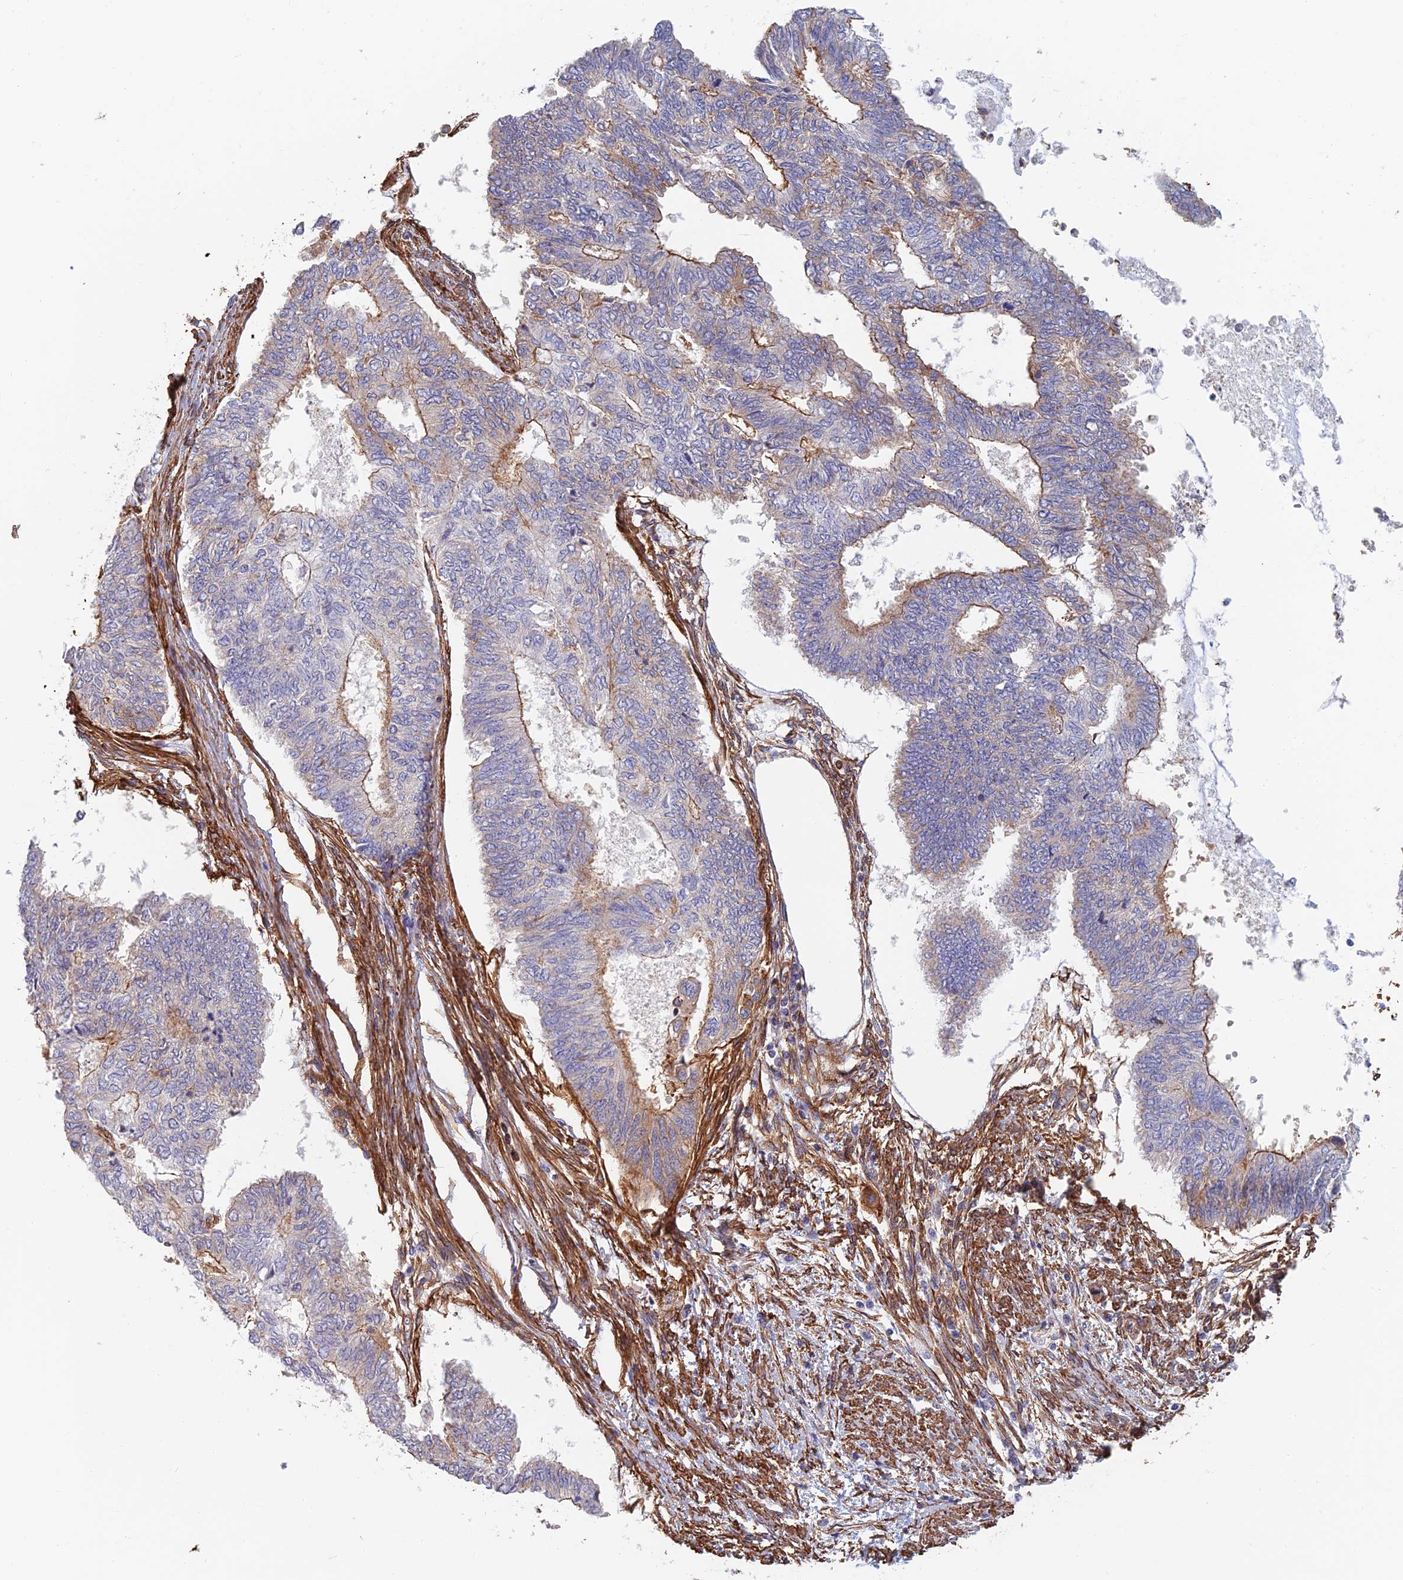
{"staining": {"intensity": "moderate", "quantity": "25%-75%", "location": "cytoplasmic/membranous"}, "tissue": "endometrial cancer", "cell_type": "Tumor cells", "image_type": "cancer", "snomed": [{"axis": "morphology", "description": "Adenocarcinoma, NOS"}, {"axis": "topography", "description": "Endometrium"}], "caption": "Immunohistochemistry (IHC) (DAB) staining of endometrial cancer demonstrates moderate cytoplasmic/membranous protein expression in approximately 25%-75% of tumor cells. The staining was performed using DAB (3,3'-diaminobenzidine), with brown indicating positive protein expression. Nuclei are stained blue with hematoxylin.", "gene": "PAK4", "patient": {"sex": "female", "age": 68}}